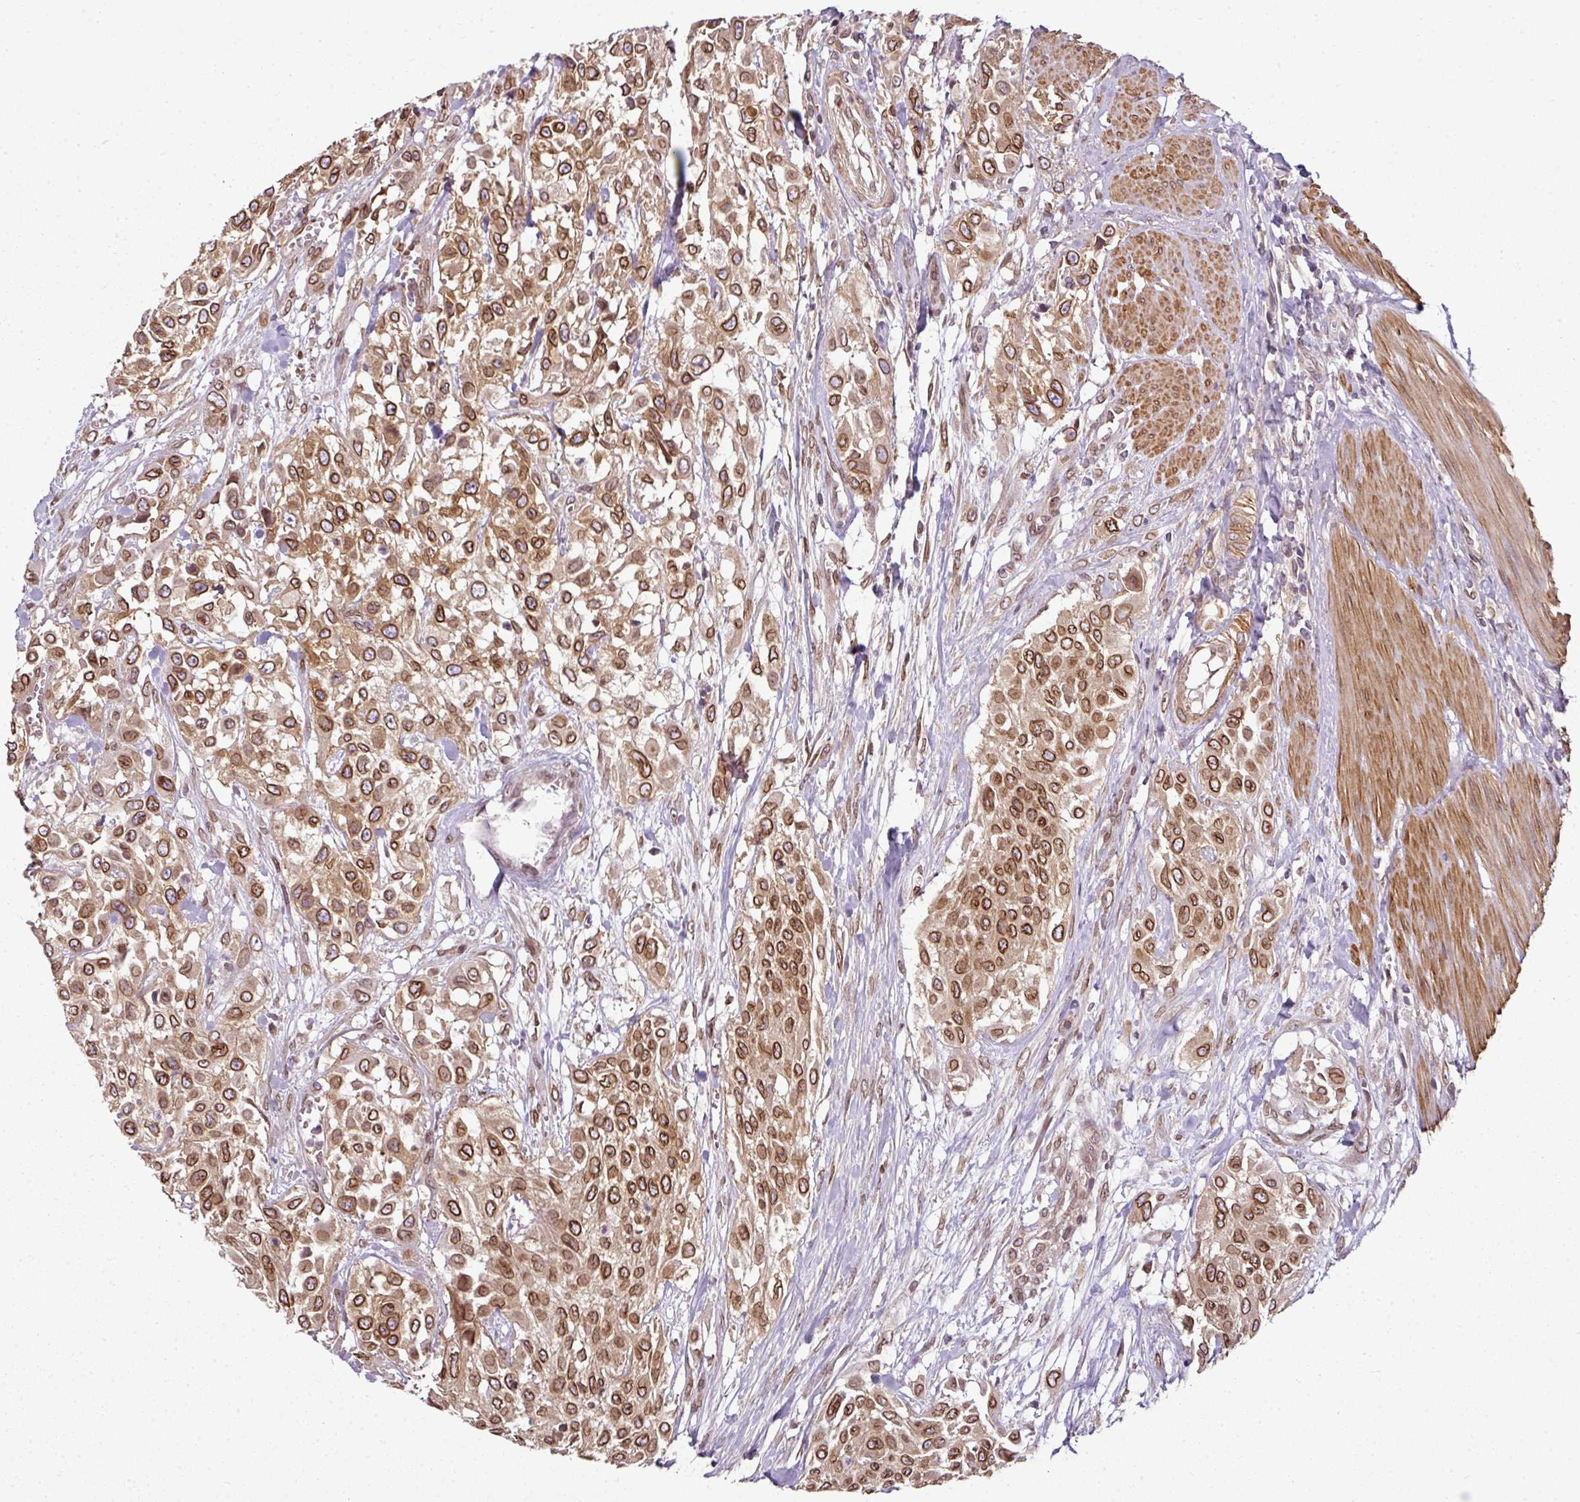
{"staining": {"intensity": "strong", "quantity": ">75%", "location": "cytoplasmic/membranous,nuclear"}, "tissue": "urothelial cancer", "cell_type": "Tumor cells", "image_type": "cancer", "snomed": [{"axis": "morphology", "description": "Urothelial carcinoma, High grade"}, {"axis": "topography", "description": "Urinary bladder"}], "caption": "Tumor cells show high levels of strong cytoplasmic/membranous and nuclear expression in approximately >75% of cells in human urothelial cancer. The protein of interest is shown in brown color, while the nuclei are stained blue.", "gene": "RANGAP1", "patient": {"sex": "male", "age": 57}}